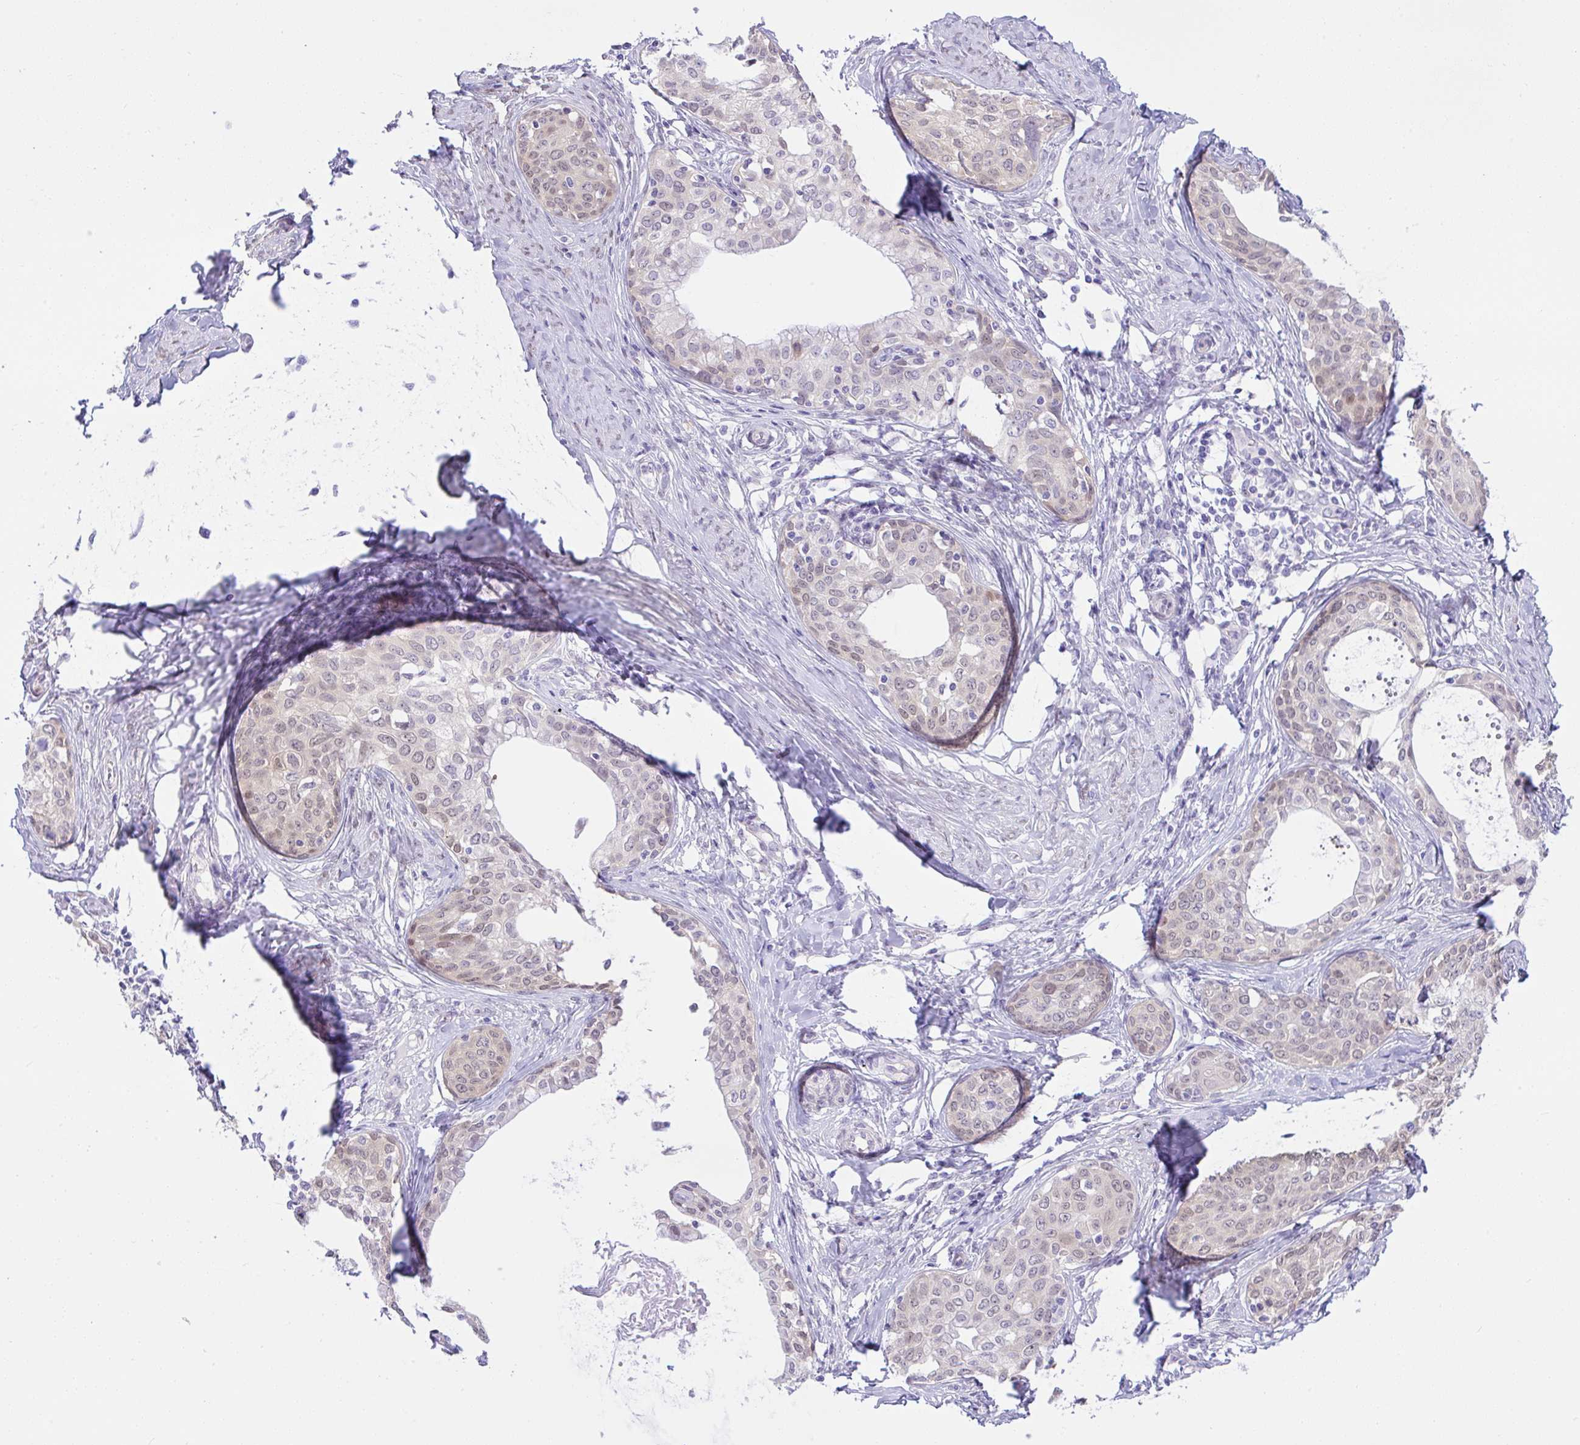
{"staining": {"intensity": "weak", "quantity": "<25%", "location": "nuclear"}, "tissue": "cervical cancer", "cell_type": "Tumor cells", "image_type": "cancer", "snomed": [{"axis": "morphology", "description": "Squamous cell carcinoma, NOS"}, {"axis": "morphology", "description": "Adenocarcinoma, NOS"}, {"axis": "topography", "description": "Cervix"}], "caption": "This is an immunohistochemistry histopathology image of cervical cancer. There is no positivity in tumor cells.", "gene": "ZNF485", "patient": {"sex": "female", "age": 52}}